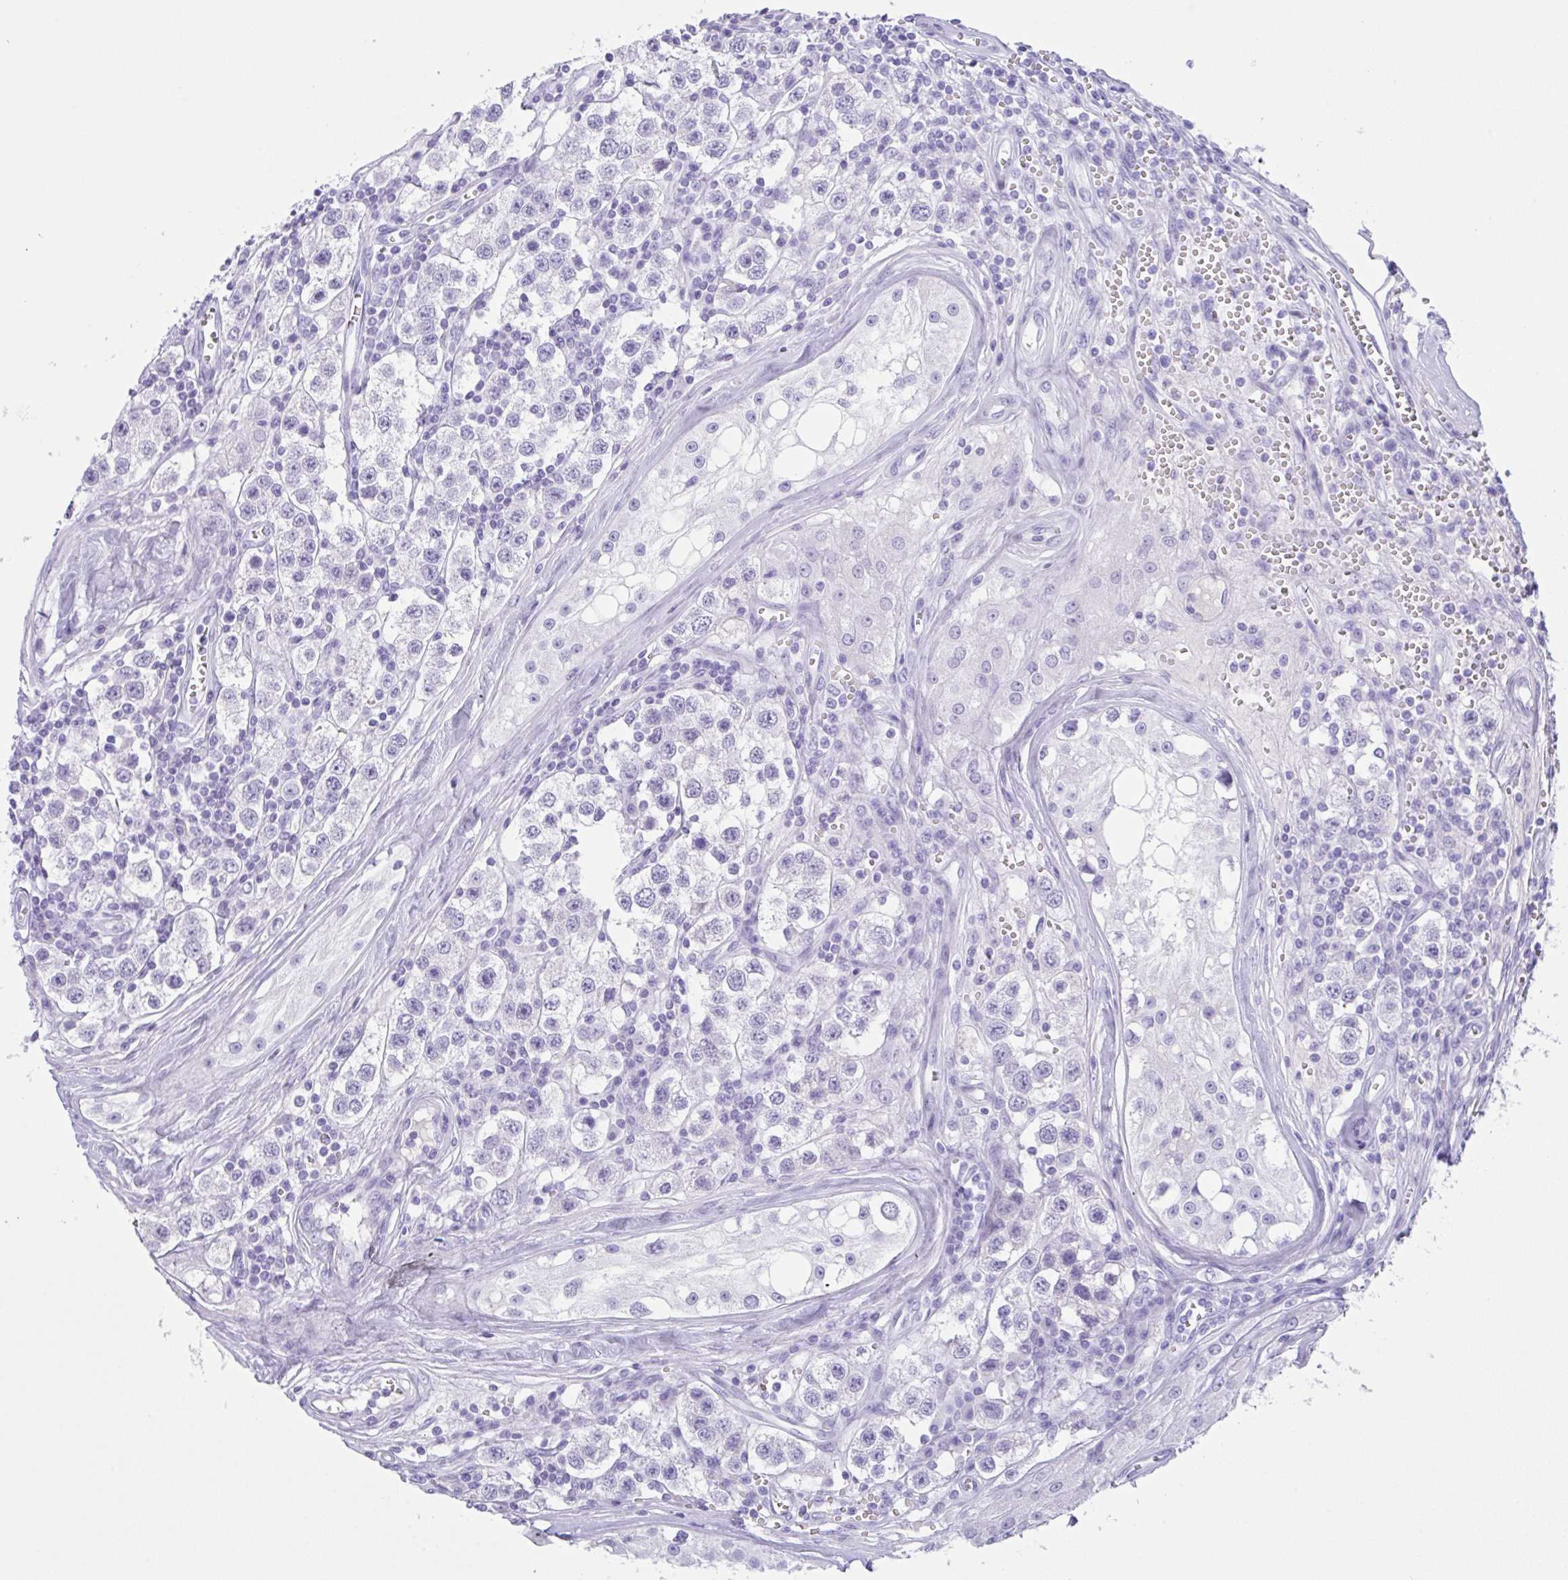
{"staining": {"intensity": "negative", "quantity": "none", "location": "none"}, "tissue": "testis cancer", "cell_type": "Tumor cells", "image_type": "cancer", "snomed": [{"axis": "morphology", "description": "Seminoma, NOS"}, {"axis": "topography", "description": "Testis"}], "caption": "The immunohistochemistry photomicrograph has no significant expression in tumor cells of seminoma (testis) tissue.", "gene": "CPA1", "patient": {"sex": "male", "age": 34}}